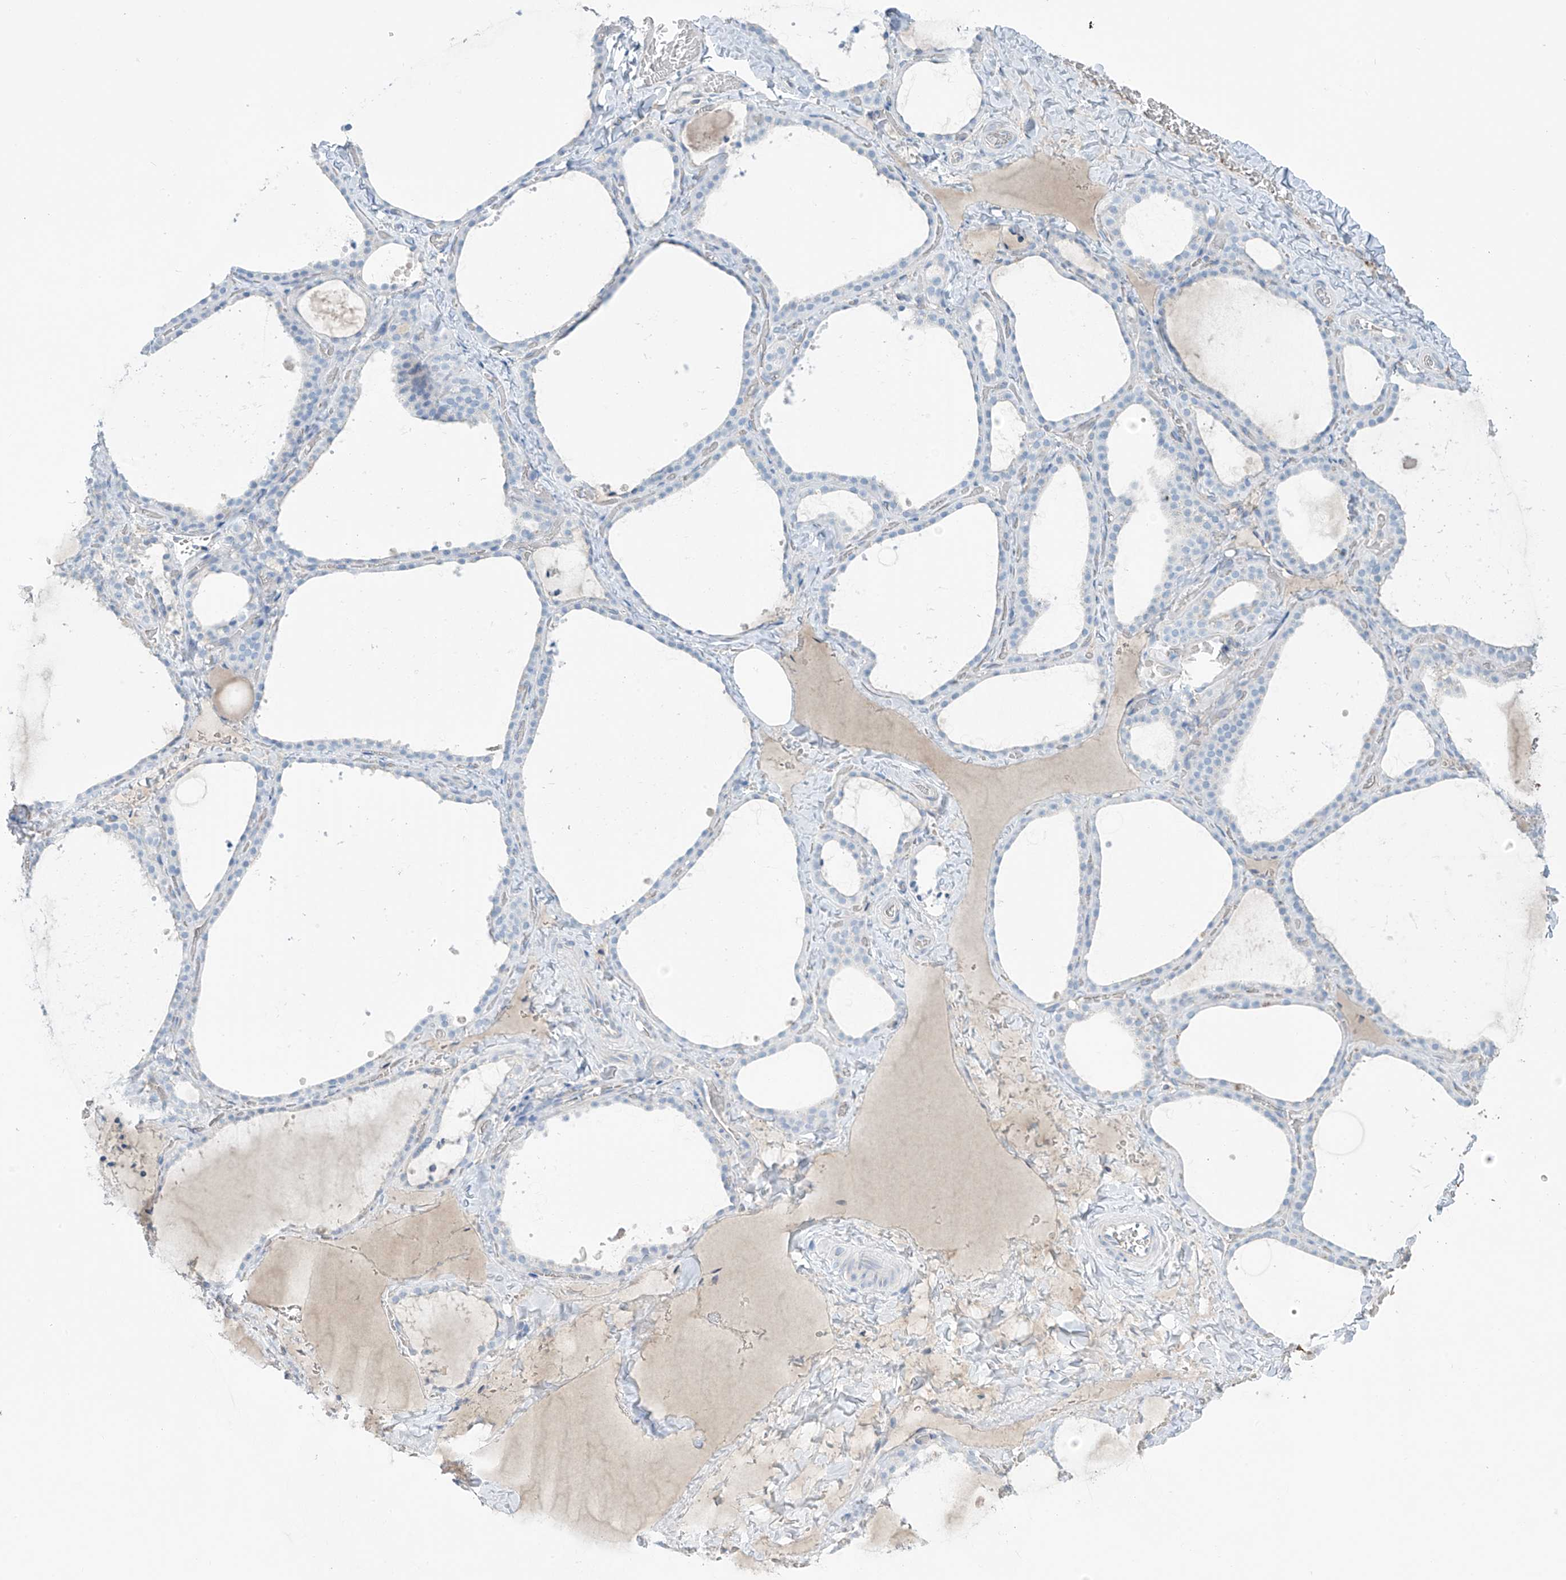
{"staining": {"intensity": "negative", "quantity": "none", "location": "none"}, "tissue": "thyroid gland", "cell_type": "Glandular cells", "image_type": "normal", "snomed": [{"axis": "morphology", "description": "Normal tissue, NOS"}, {"axis": "topography", "description": "Thyroid gland"}], "caption": "Immunohistochemical staining of benign human thyroid gland exhibits no significant positivity in glandular cells. (DAB (3,3'-diaminobenzidine) immunohistochemistry (IHC), high magnification).", "gene": "ZNF846", "patient": {"sex": "female", "age": 22}}